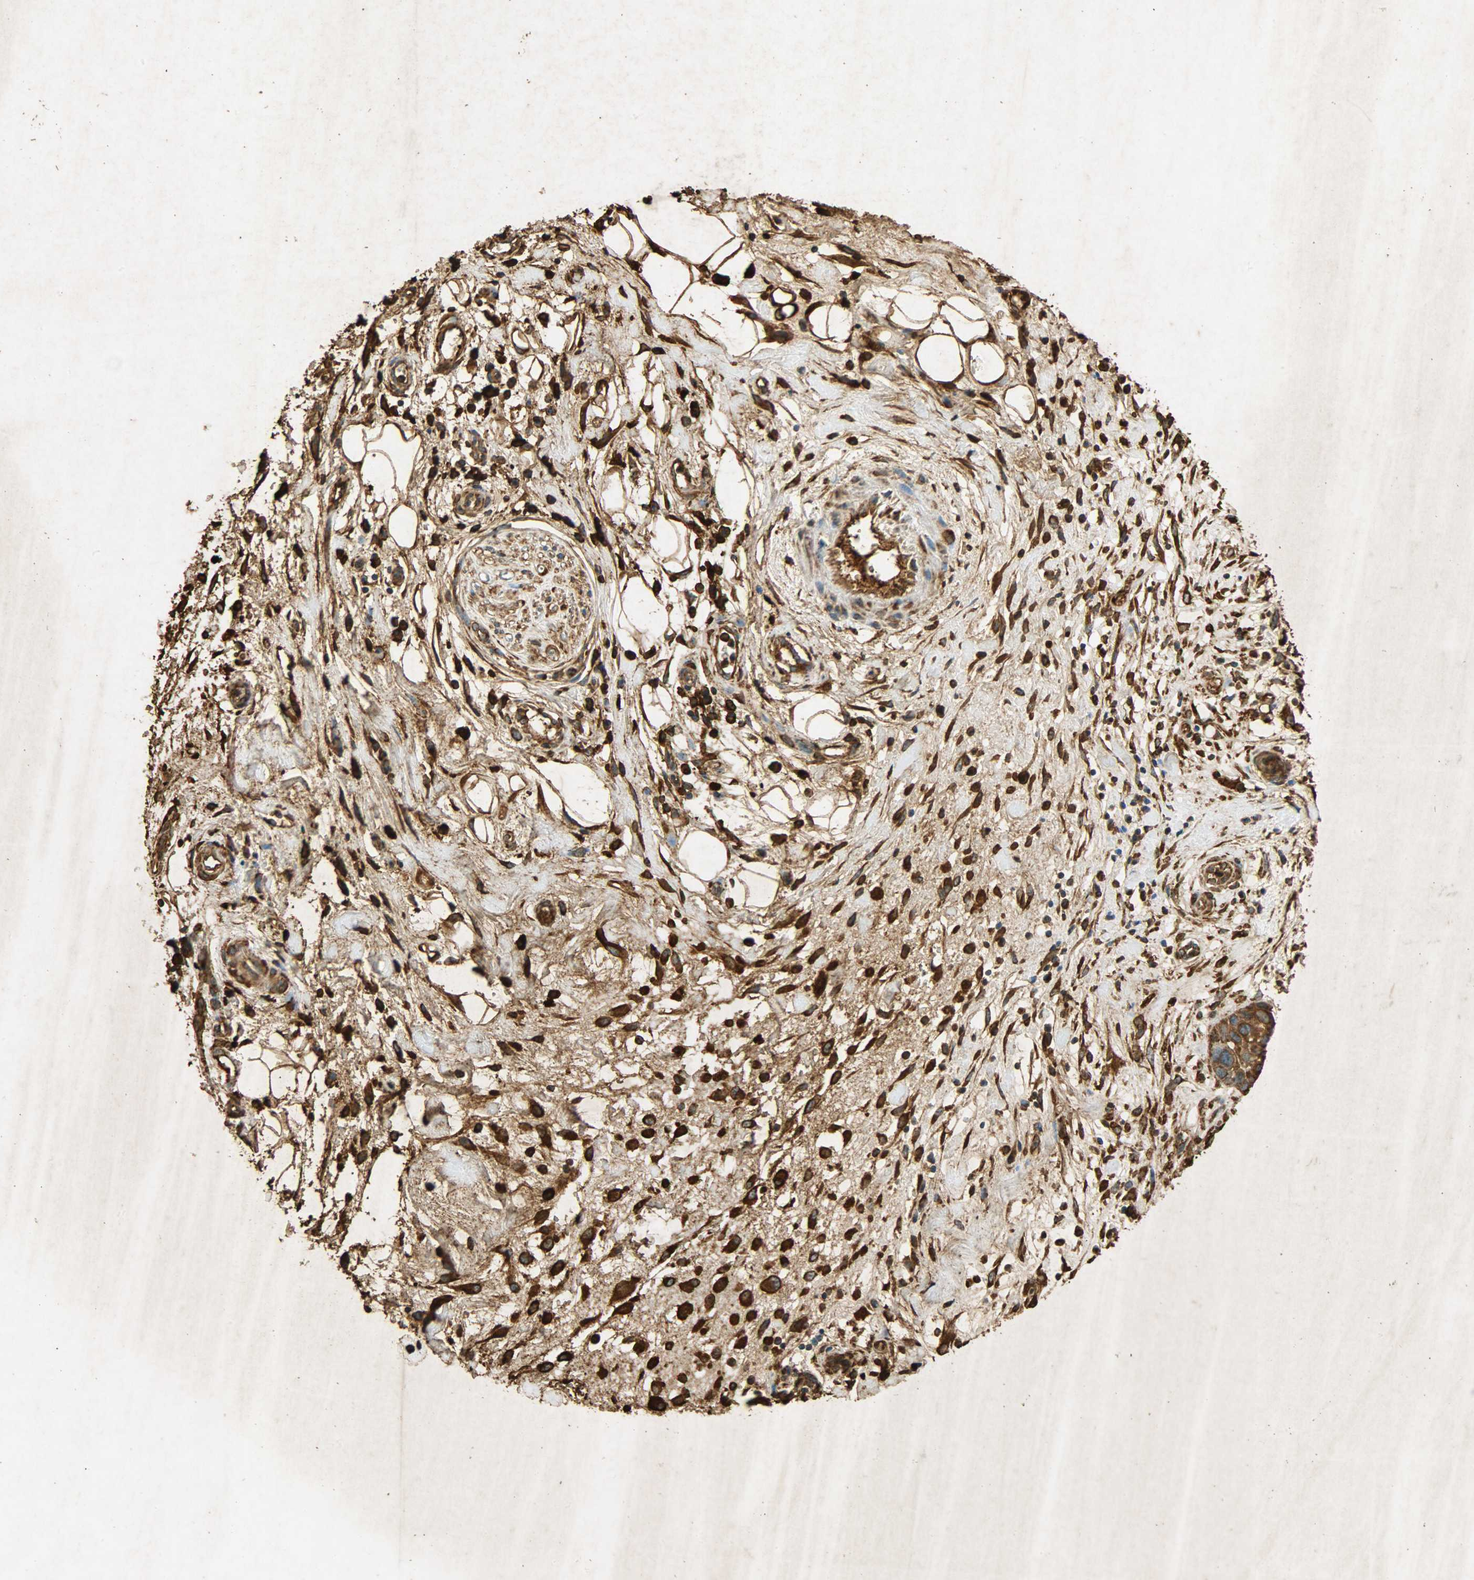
{"staining": {"intensity": "strong", "quantity": ">75%", "location": "cytoplasmic/membranous"}, "tissue": "pancreatic cancer", "cell_type": "Tumor cells", "image_type": "cancer", "snomed": [{"axis": "morphology", "description": "Adenocarcinoma, NOS"}, {"axis": "topography", "description": "Pancreas"}], "caption": "Pancreatic adenocarcinoma tissue demonstrates strong cytoplasmic/membranous expression in about >75% of tumor cells, visualized by immunohistochemistry. (IHC, brightfield microscopy, high magnification).", "gene": "HSP90B1", "patient": {"sex": "female", "age": 60}}